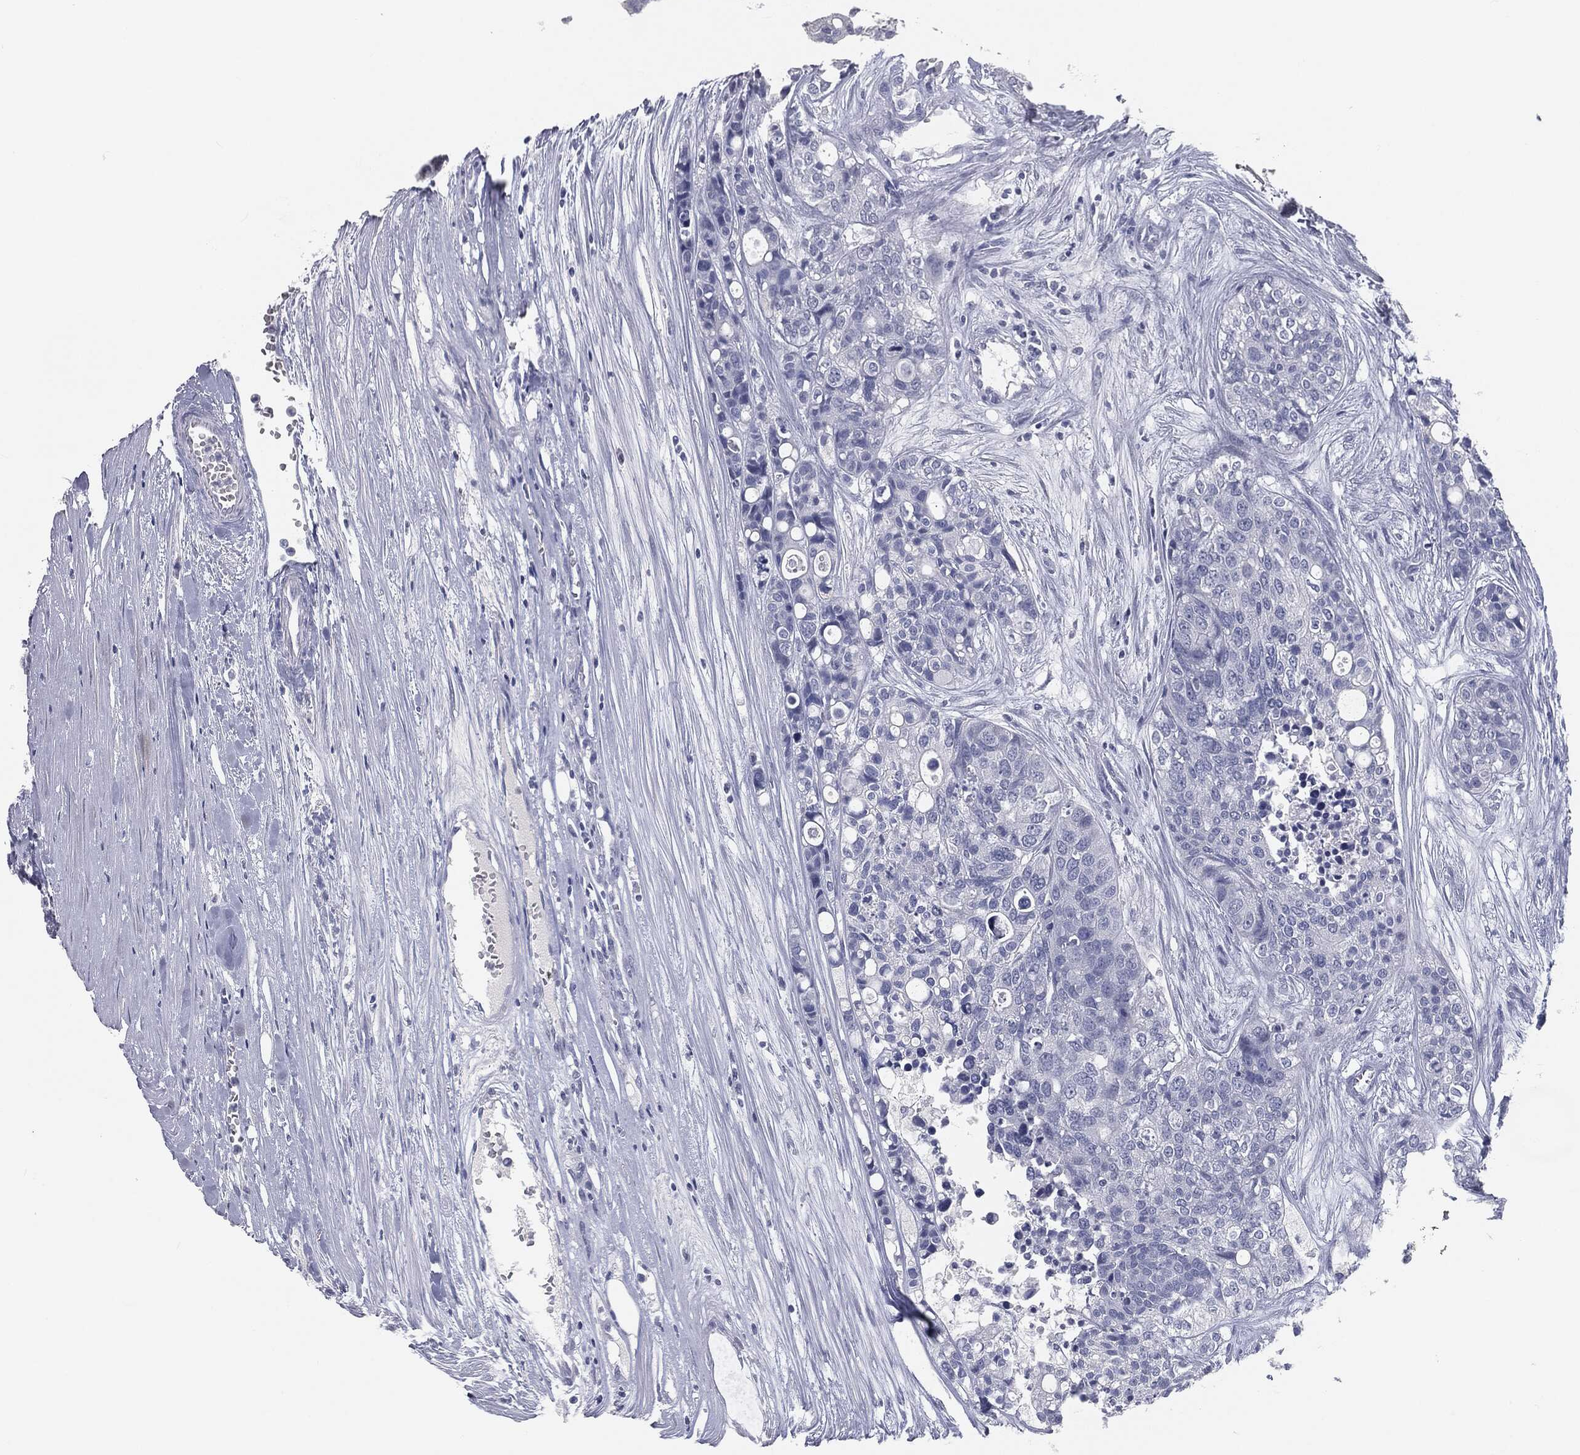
{"staining": {"intensity": "negative", "quantity": "none", "location": "none"}, "tissue": "carcinoid", "cell_type": "Tumor cells", "image_type": "cancer", "snomed": [{"axis": "morphology", "description": "Carcinoid, malignant, NOS"}, {"axis": "topography", "description": "Colon"}], "caption": "This is a photomicrograph of IHC staining of carcinoid, which shows no staining in tumor cells.", "gene": "PRAME", "patient": {"sex": "male", "age": 81}}